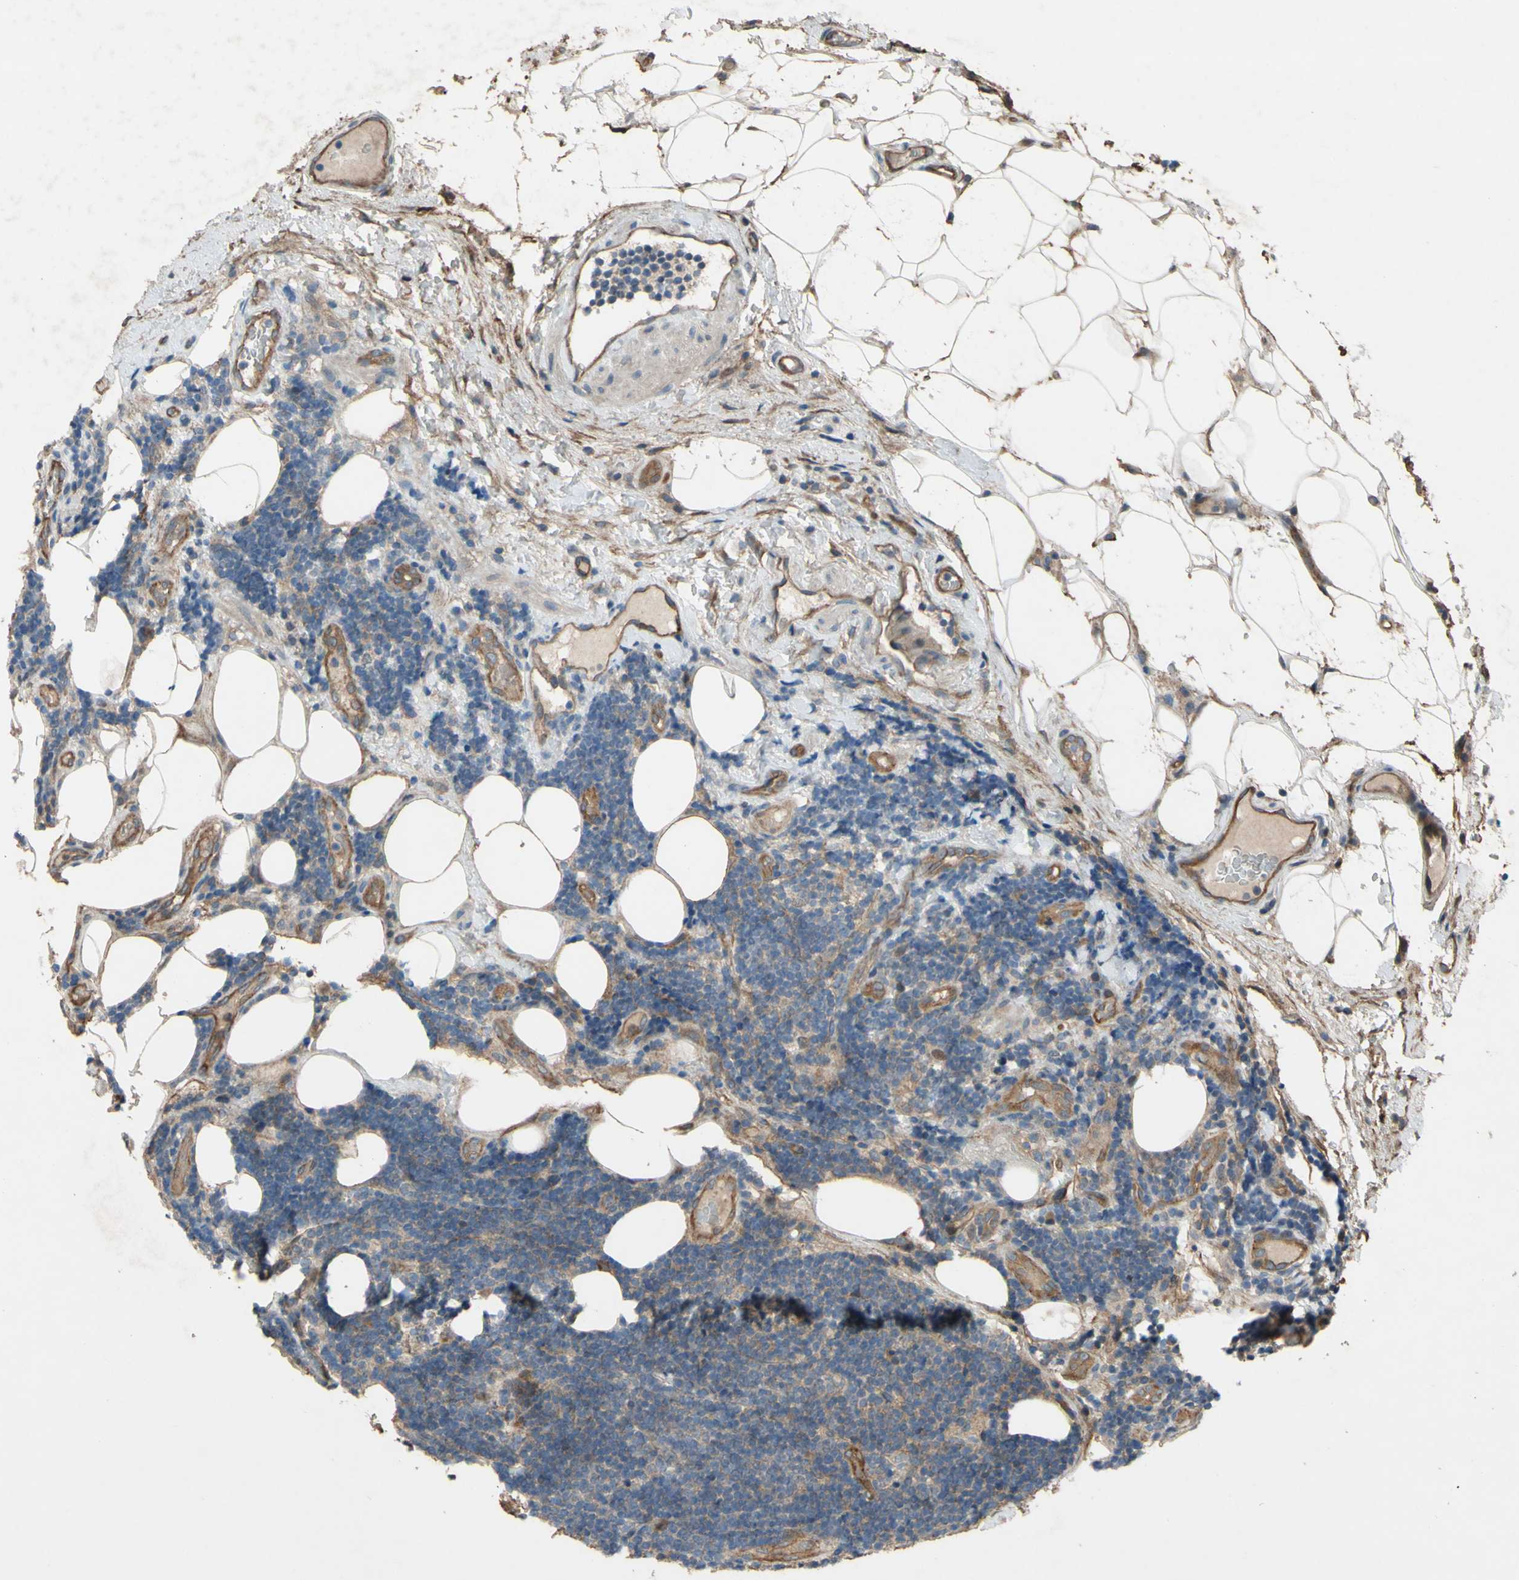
{"staining": {"intensity": "moderate", "quantity": "25%-75%", "location": "cytoplasmic/membranous"}, "tissue": "lymphoma", "cell_type": "Tumor cells", "image_type": "cancer", "snomed": [{"axis": "morphology", "description": "Malignant lymphoma, non-Hodgkin's type, Low grade"}, {"axis": "topography", "description": "Lymph node"}], "caption": "IHC of human lymphoma demonstrates medium levels of moderate cytoplasmic/membranous positivity in about 25%-75% of tumor cells.", "gene": "SHROOM4", "patient": {"sex": "male", "age": 83}}